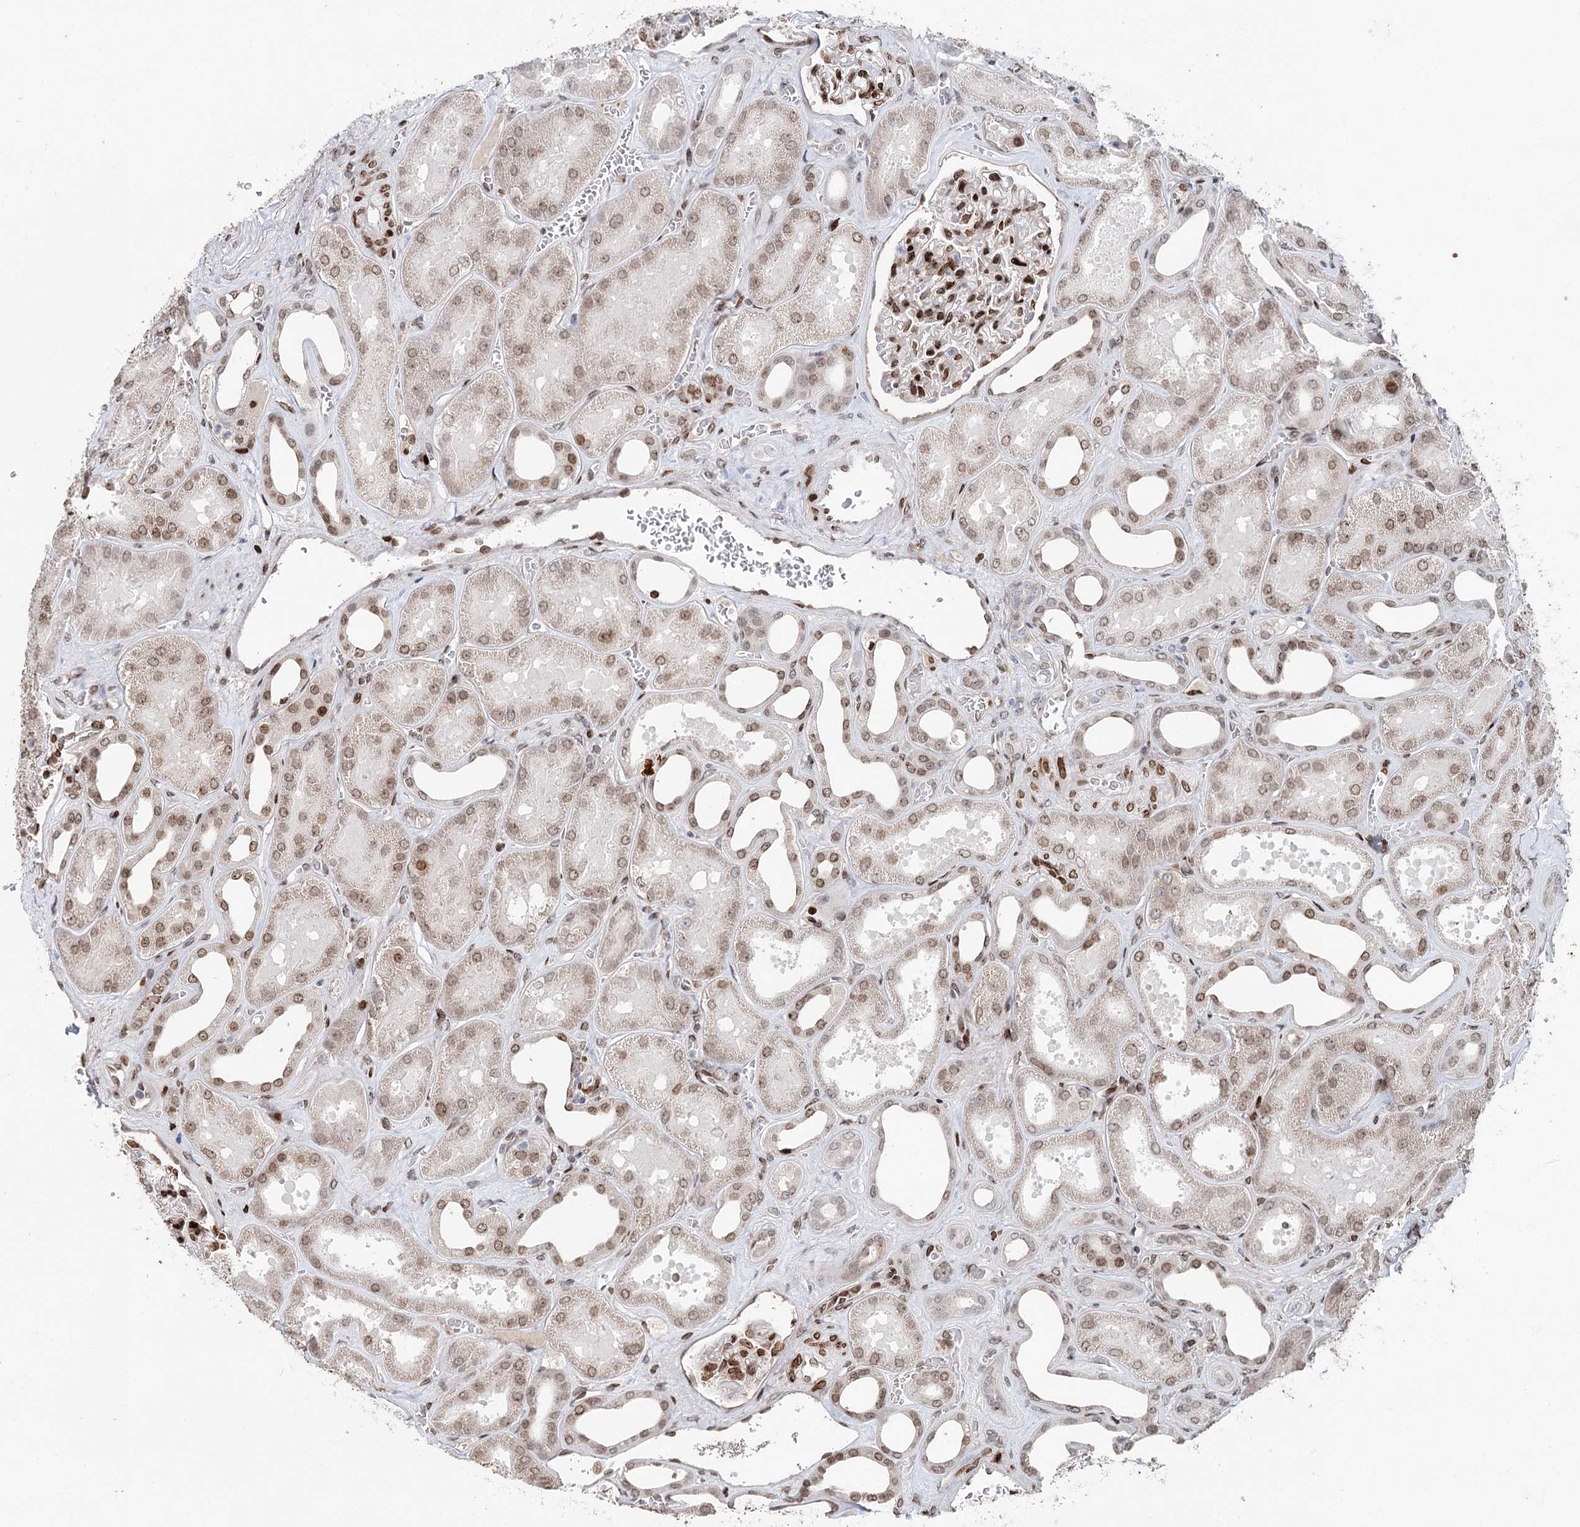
{"staining": {"intensity": "strong", "quantity": "25%-75%", "location": "nuclear"}, "tissue": "kidney", "cell_type": "Cells in glomeruli", "image_type": "normal", "snomed": [{"axis": "morphology", "description": "Normal tissue, NOS"}, {"axis": "morphology", "description": "Adenocarcinoma, NOS"}, {"axis": "topography", "description": "Kidney"}], "caption": "Normal kidney exhibits strong nuclear staining in approximately 25%-75% of cells in glomeruli.", "gene": "FRMD4A", "patient": {"sex": "female", "age": 68}}